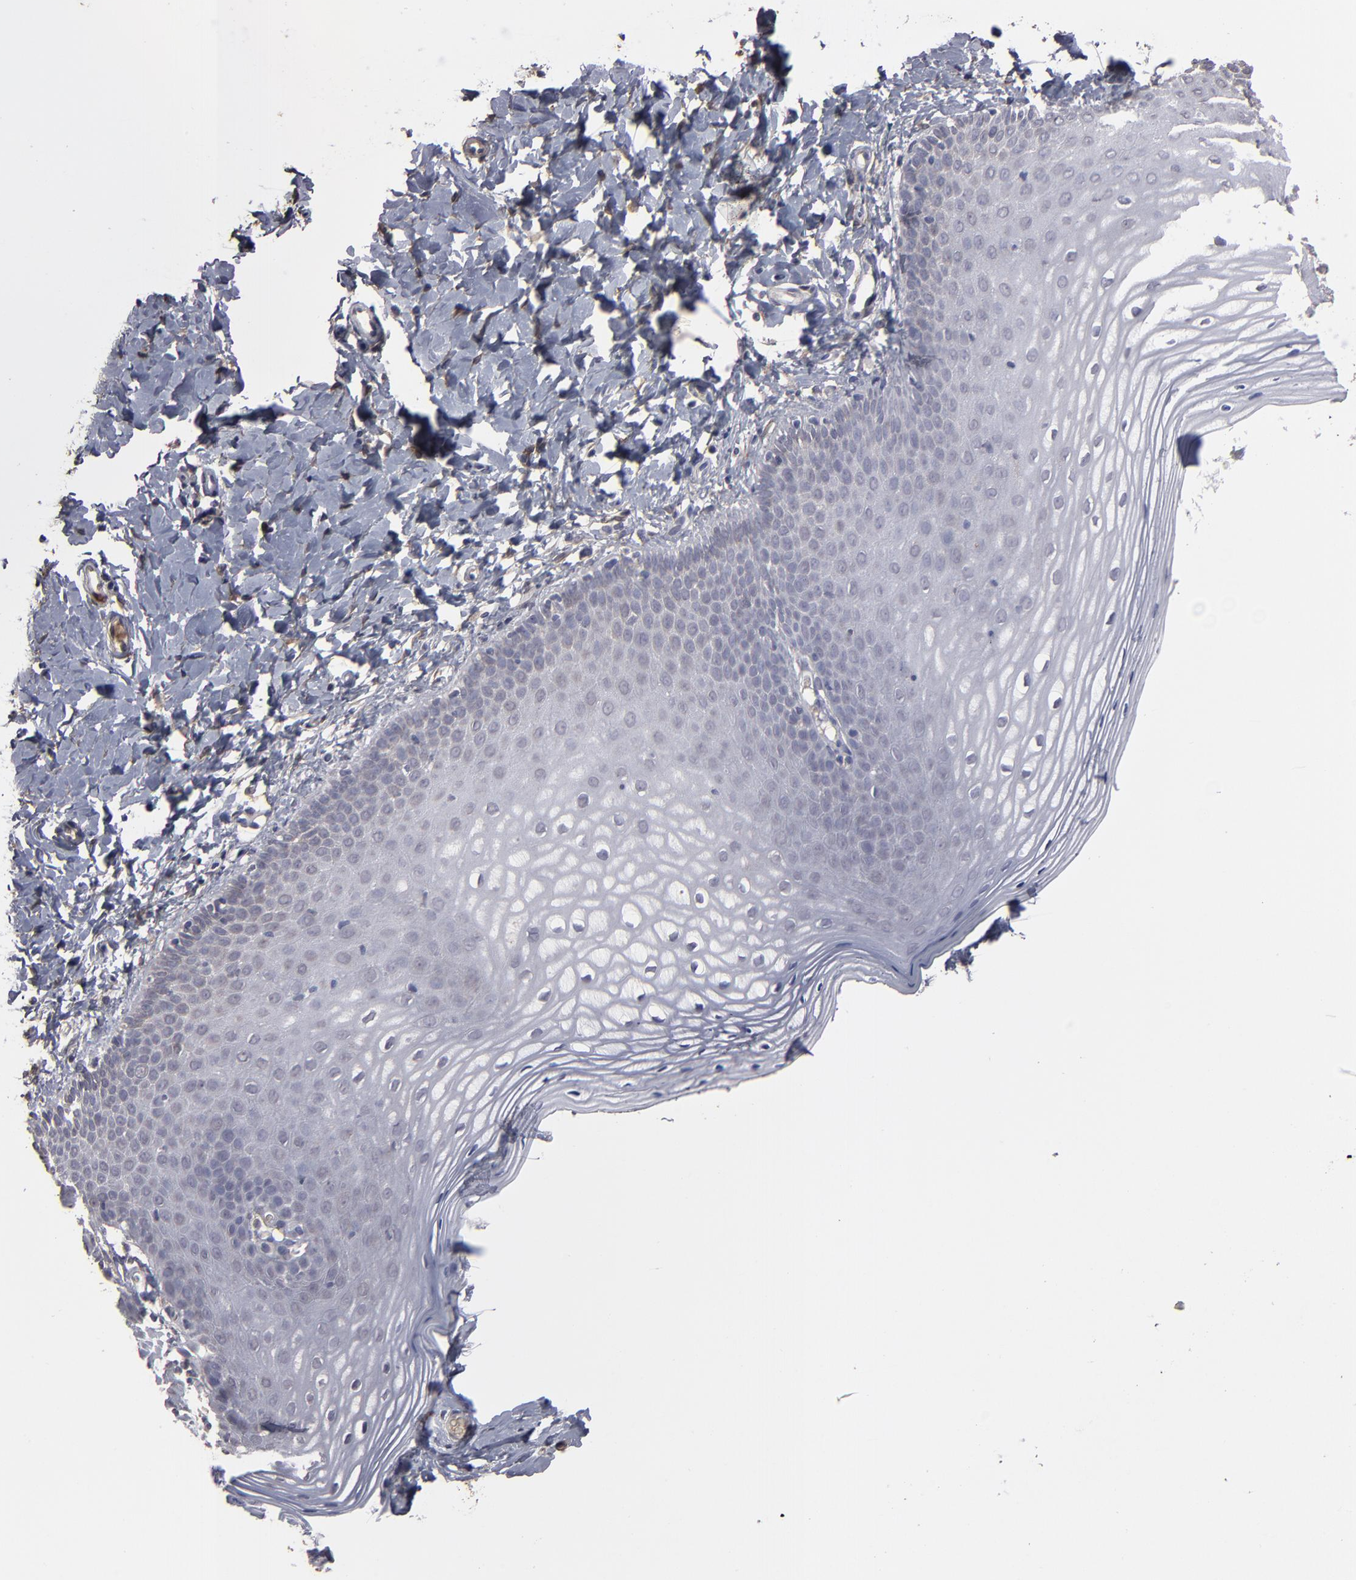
{"staining": {"intensity": "weak", "quantity": "<25%", "location": "cytoplasmic/membranous"}, "tissue": "vagina", "cell_type": "Squamous epithelial cells", "image_type": "normal", "snomed": [{"axis": "morphology", "description": "Normal tissue, NOS"}, {"axis": "topography", "description": "Vagina"}], "caption": "High power microscopy micrograph of an IHC histopathology image of unremarkable vagina, revealing no significant expression in squamous epithelial cells.", "gene": "ITGB5", "patient": {"sex": "female", "age": 55}}